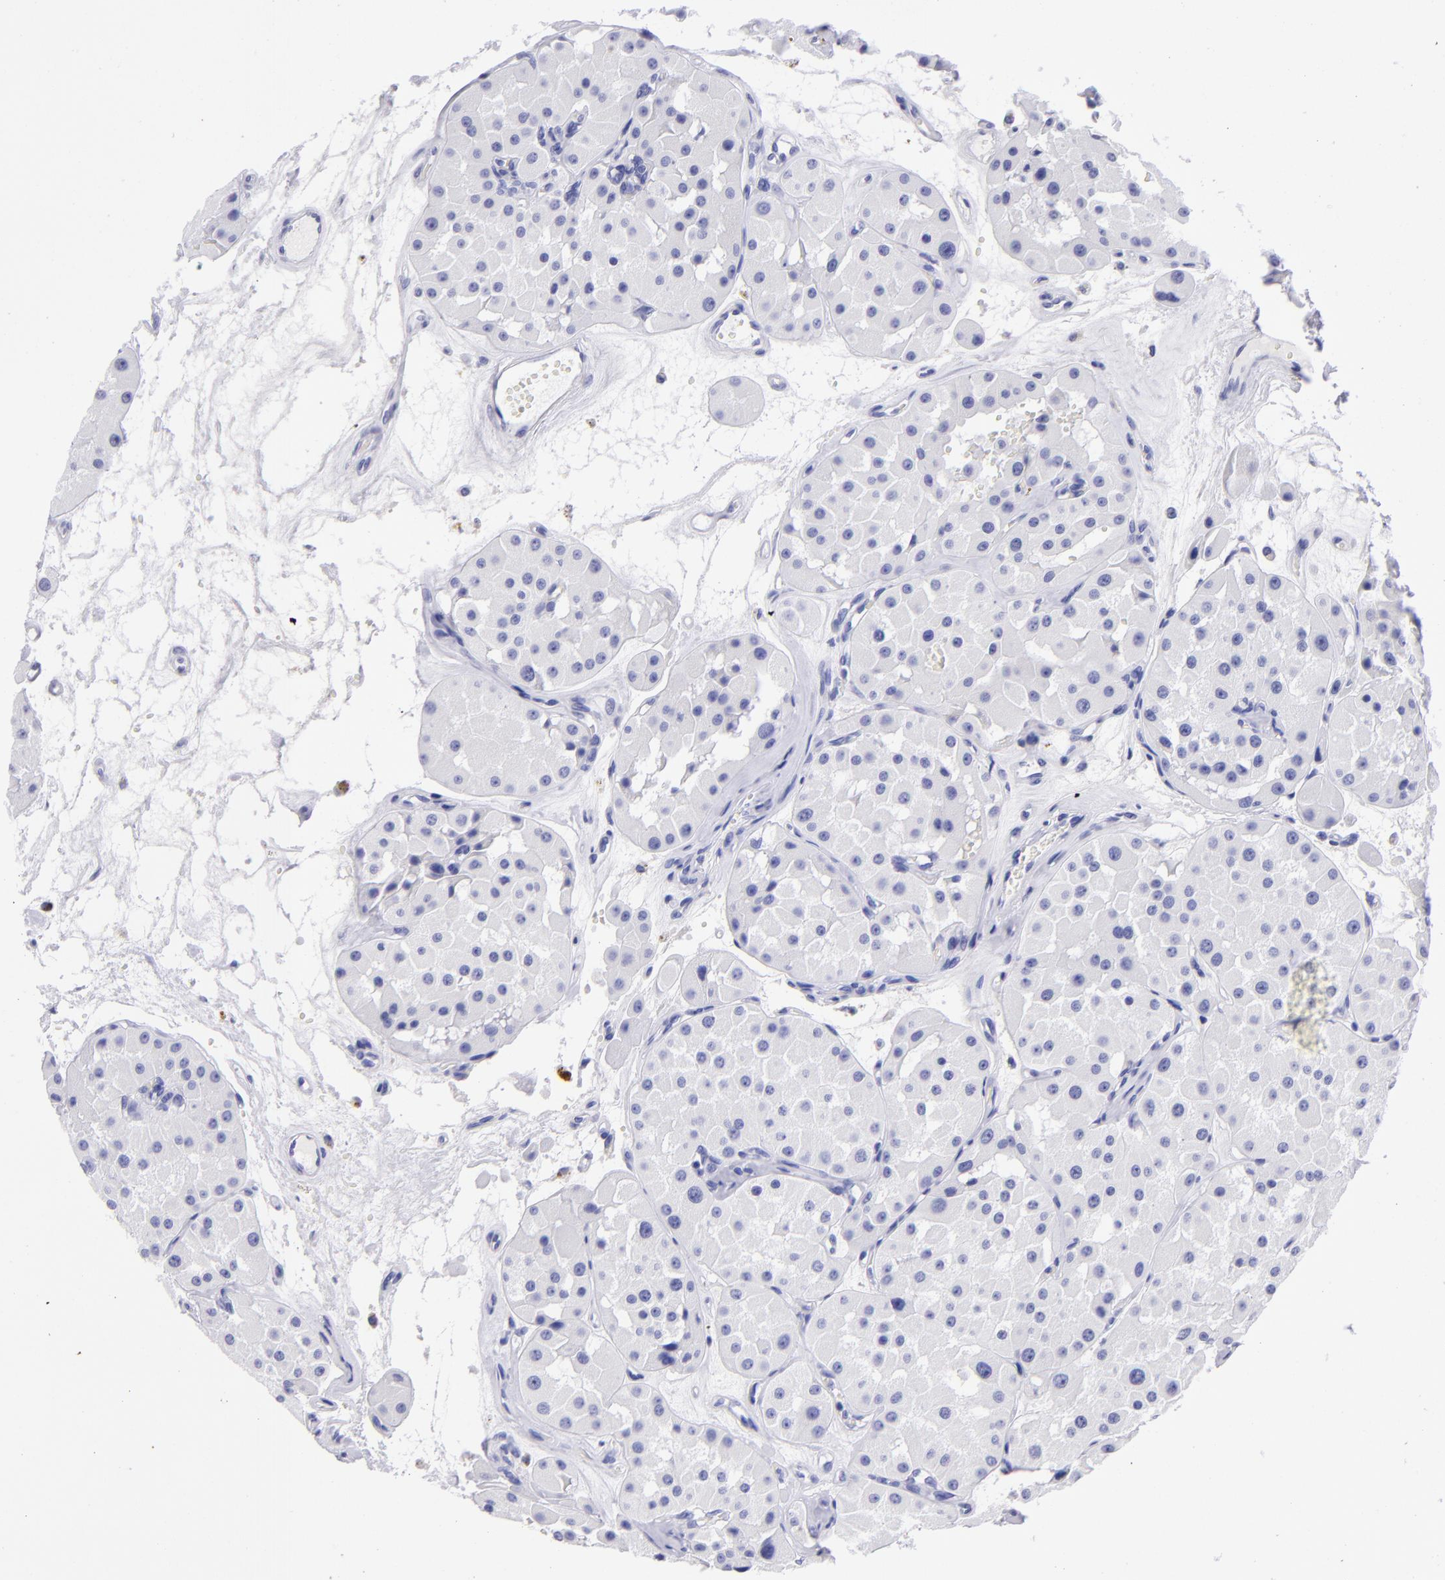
{"staining": {"intensity": "negative", "quantity": "none", "location": "none"}, "tissue": "renal cancer", "cell_type": "Tumor cells", "image_type": "cancer", "snomed": [{"axis": "morphology", "description": "Adenocarcinoma, uncertain malignant potential"}, {"axis": "topography", "description": "Kidney"}], "caption": "A high-resolution histopathology image shows IHC staining of renal cancer (adenocarcinoma,  uncertain malignant potential), which exhibits no significant positivity in tumor cells. (Immunohistochemistry, brightfield microscopy, high magnification).", "gene": "TYRP1", "patient": {"sex": "male", "age": 63}}